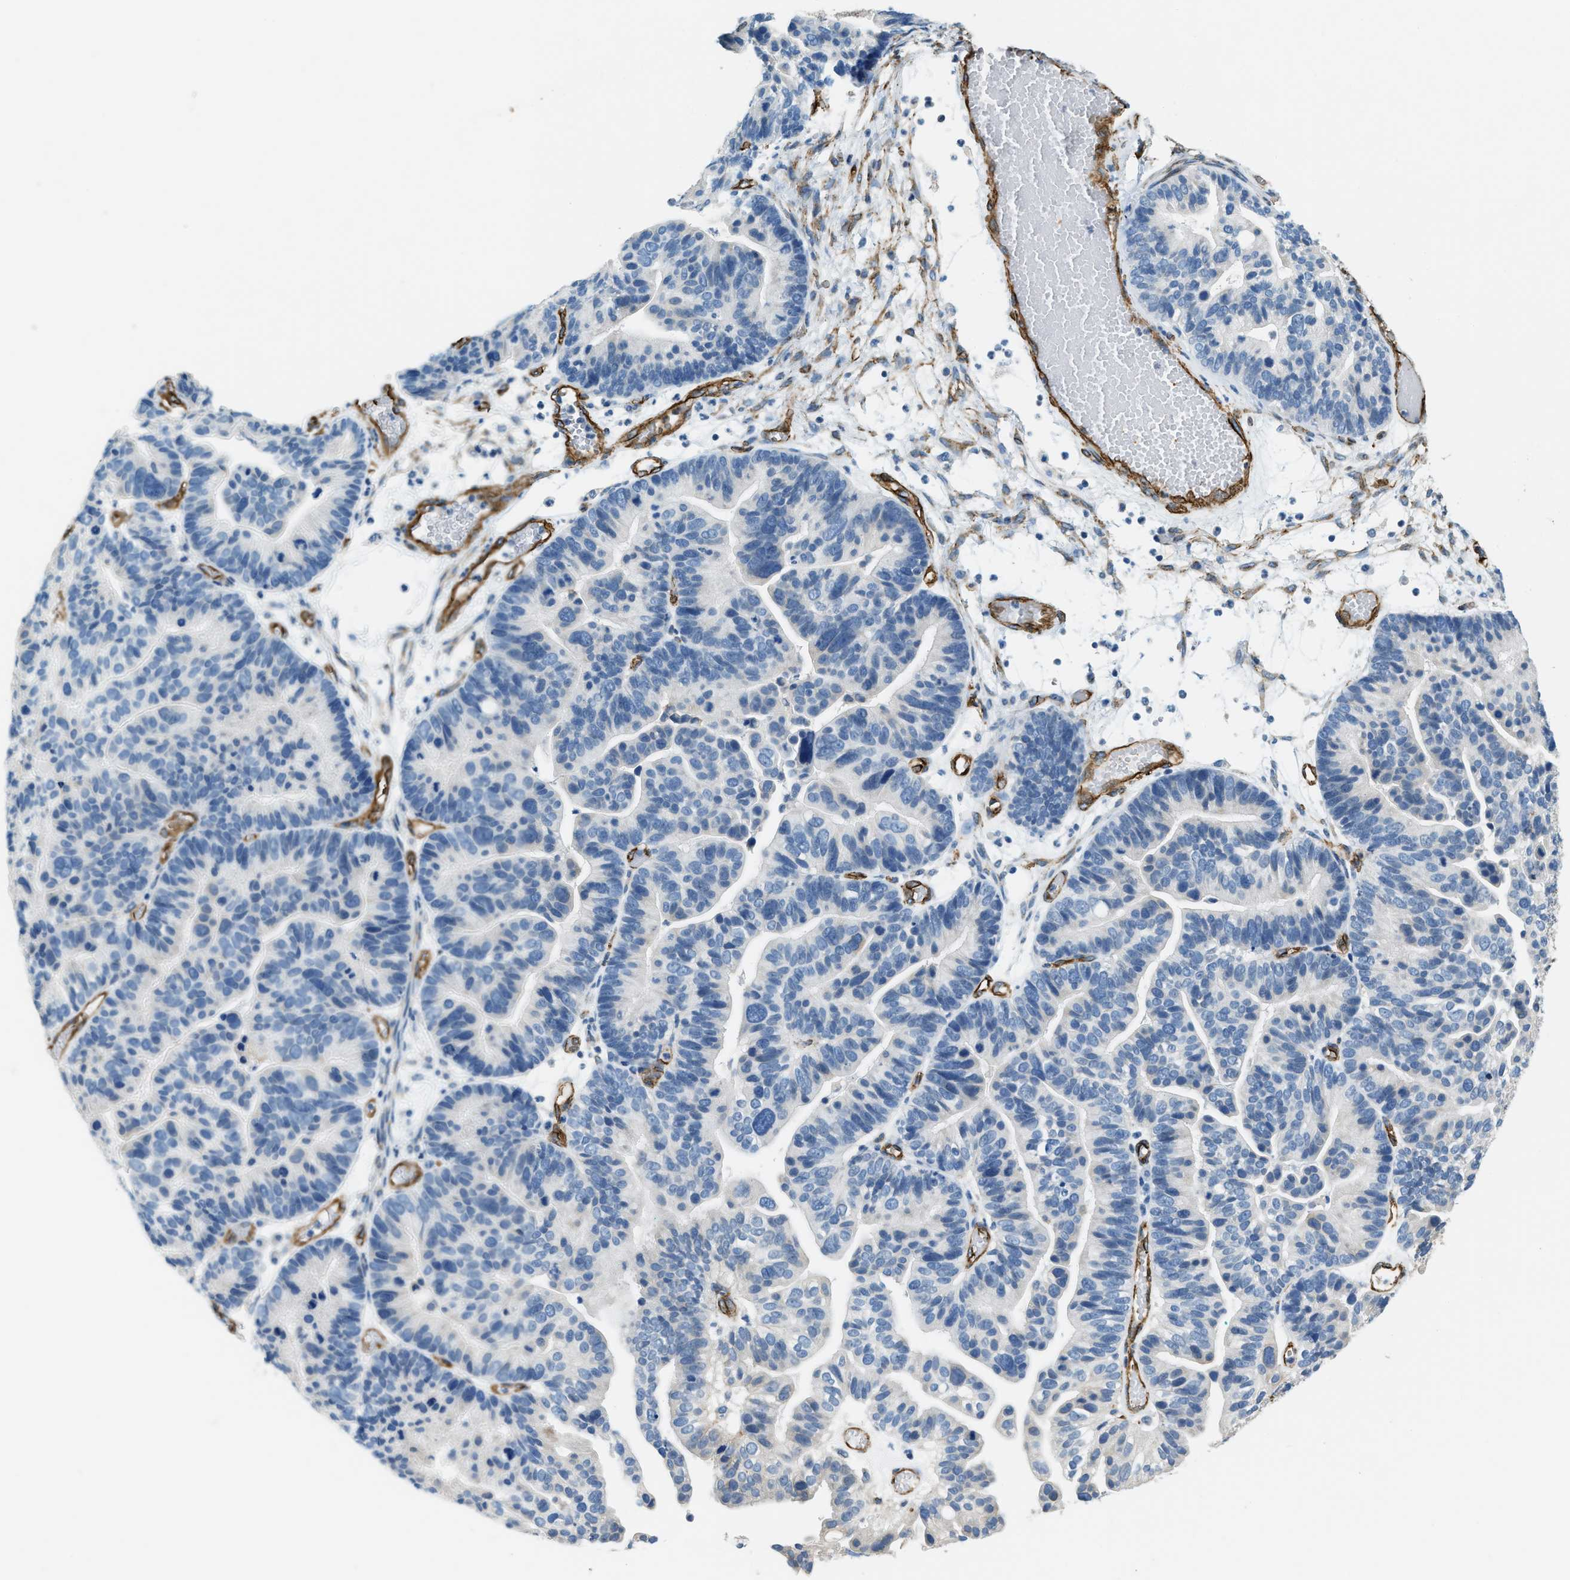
{"staining": {"intensity": "negative", "quantity": "none", "location": "none"}, "tissue": "ovarian cancer", "cell_type": "Tumor cells", "image_type": "cancer", "snomed": [{"axis": "morphology", "description": "Cystadenocarcinoma, serous, NOS"}, {"axis": "topography", "description": "Ovary"}], "caption": "A micrograph of serous cystadenocarcinoma (ovarian) stained for a protein shows no brown staining in tumor cells.", "gene": "TMEM43", "patient": {"sex": "female", "age": 56}}